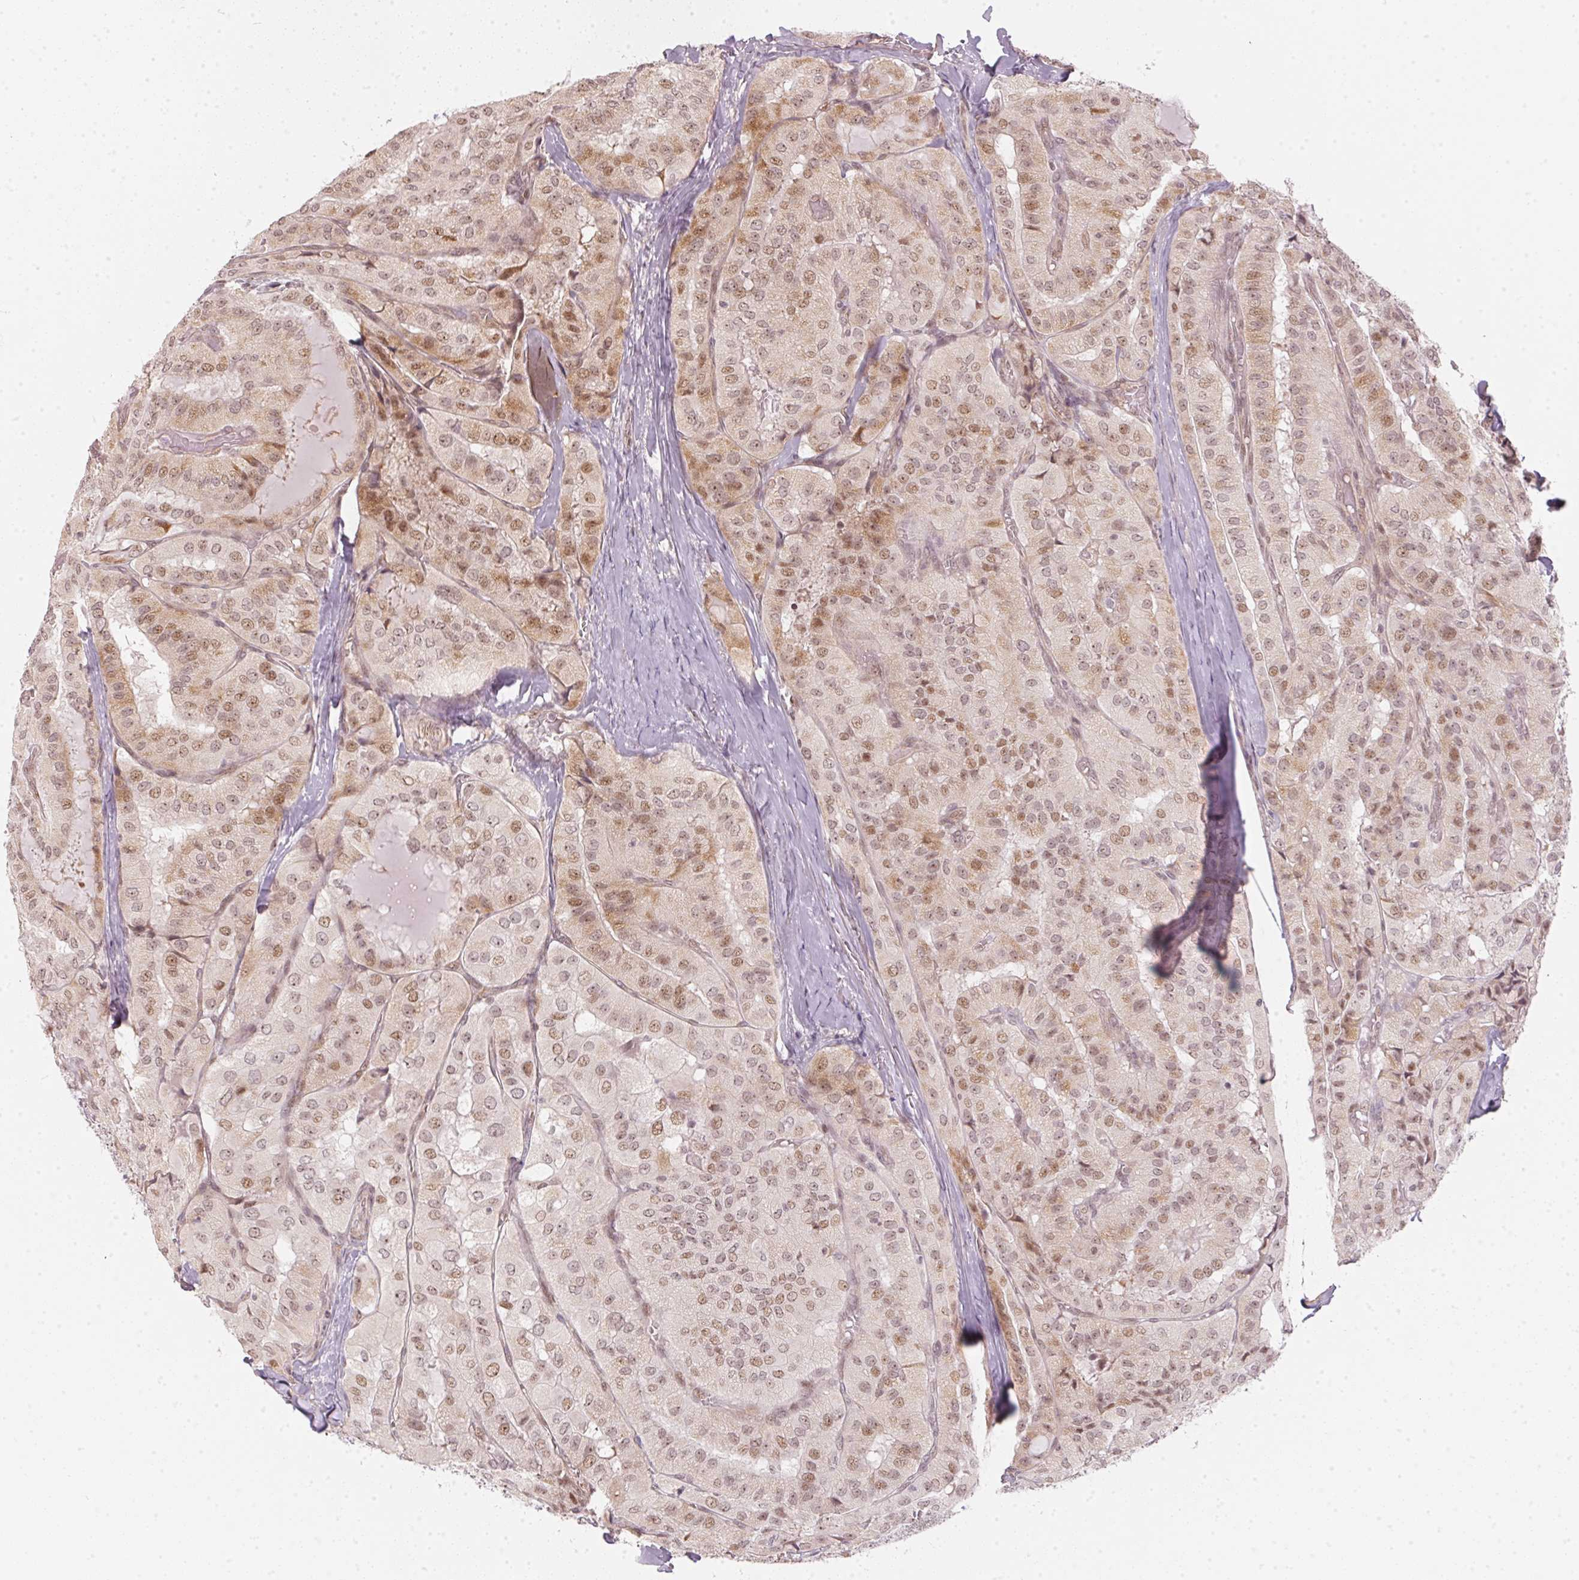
{"staining": {"intensity": "moderate", "quantity": ">75%", "location": "nuclear"}, "tissue": "thyroid cancer", "cell_type": "Tumor cells", "image_type": "cancer", "snomed": [{"axis": "morphology", "description": "Normal tissue, NOS"}, {"axis": "morphology", "description": "Papillary adenocarcinoma, NOS"}, {"axis": "topography", "description": "Thyroid gland"}], "caption": "This image reveals immunohistochemistry staining of thyroid papillary adenocarcinoma, with medium moderate nuclear positivity in about >75% of tumor cells.", "gene": "KAT6A", "patient": {"sex": "female", "age": 59}}